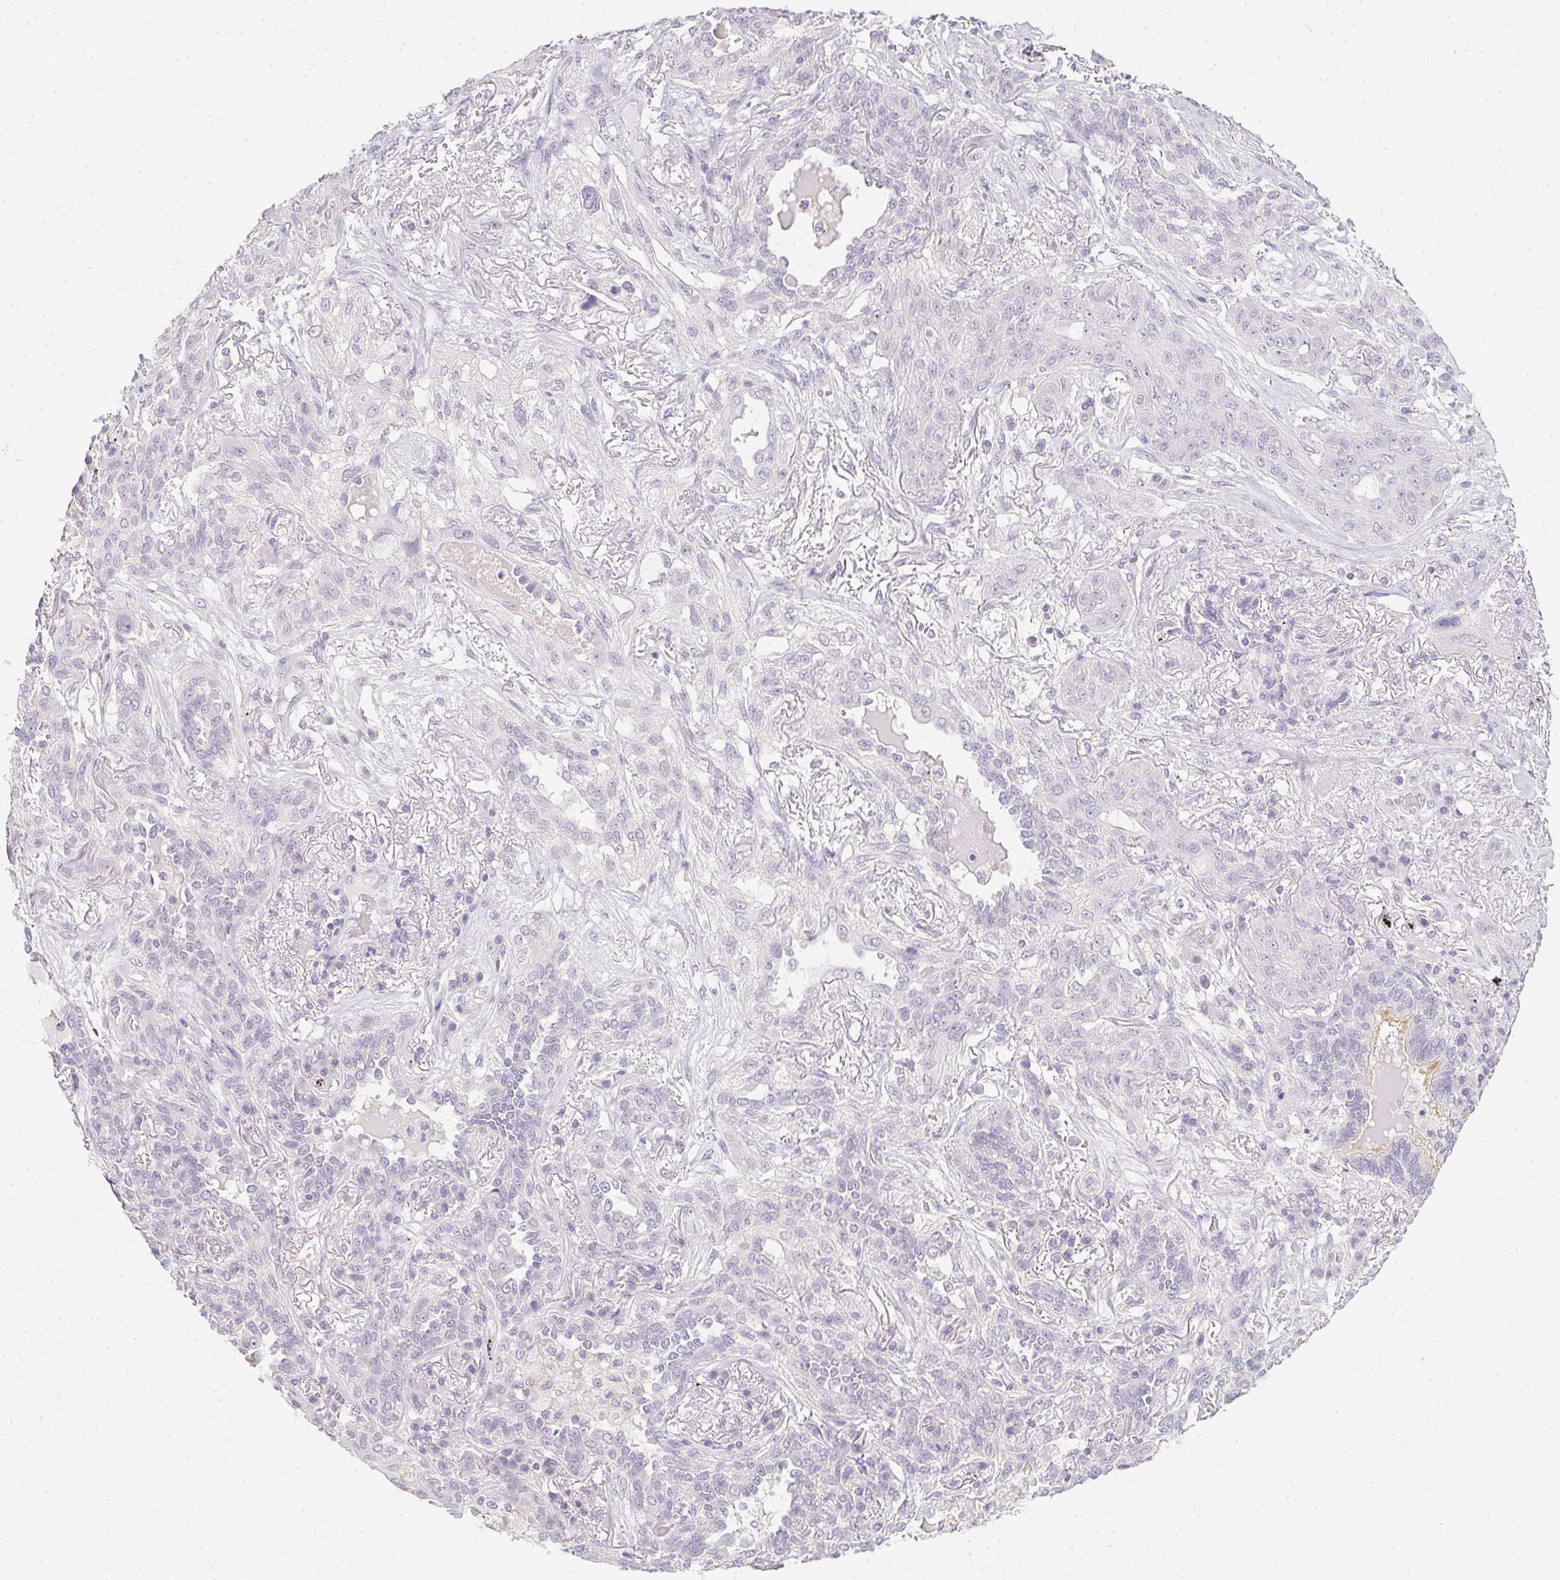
{"staining": {"intensity": "negative", "quantity": "none", "location": "none"}, "tissue": "lung cancer", "cell_type": "Tumor cells", "image_type": "cancer", "snomed": [{"axis": "morphology", "description": "Squamous cell carcinoma, NOS"}, {"axis": "topography", "description": "Lung"}], "caption": "An IHC photomicrograph of lung cancer (squamous cell carcinoma) is shown. There is no staining in tumor cells of lung cancer (squamous cell carcinoma). (DAB IHC, high magnification).", "gene": "ZBBX", "patient": {"sex": "female", "age": 70}}